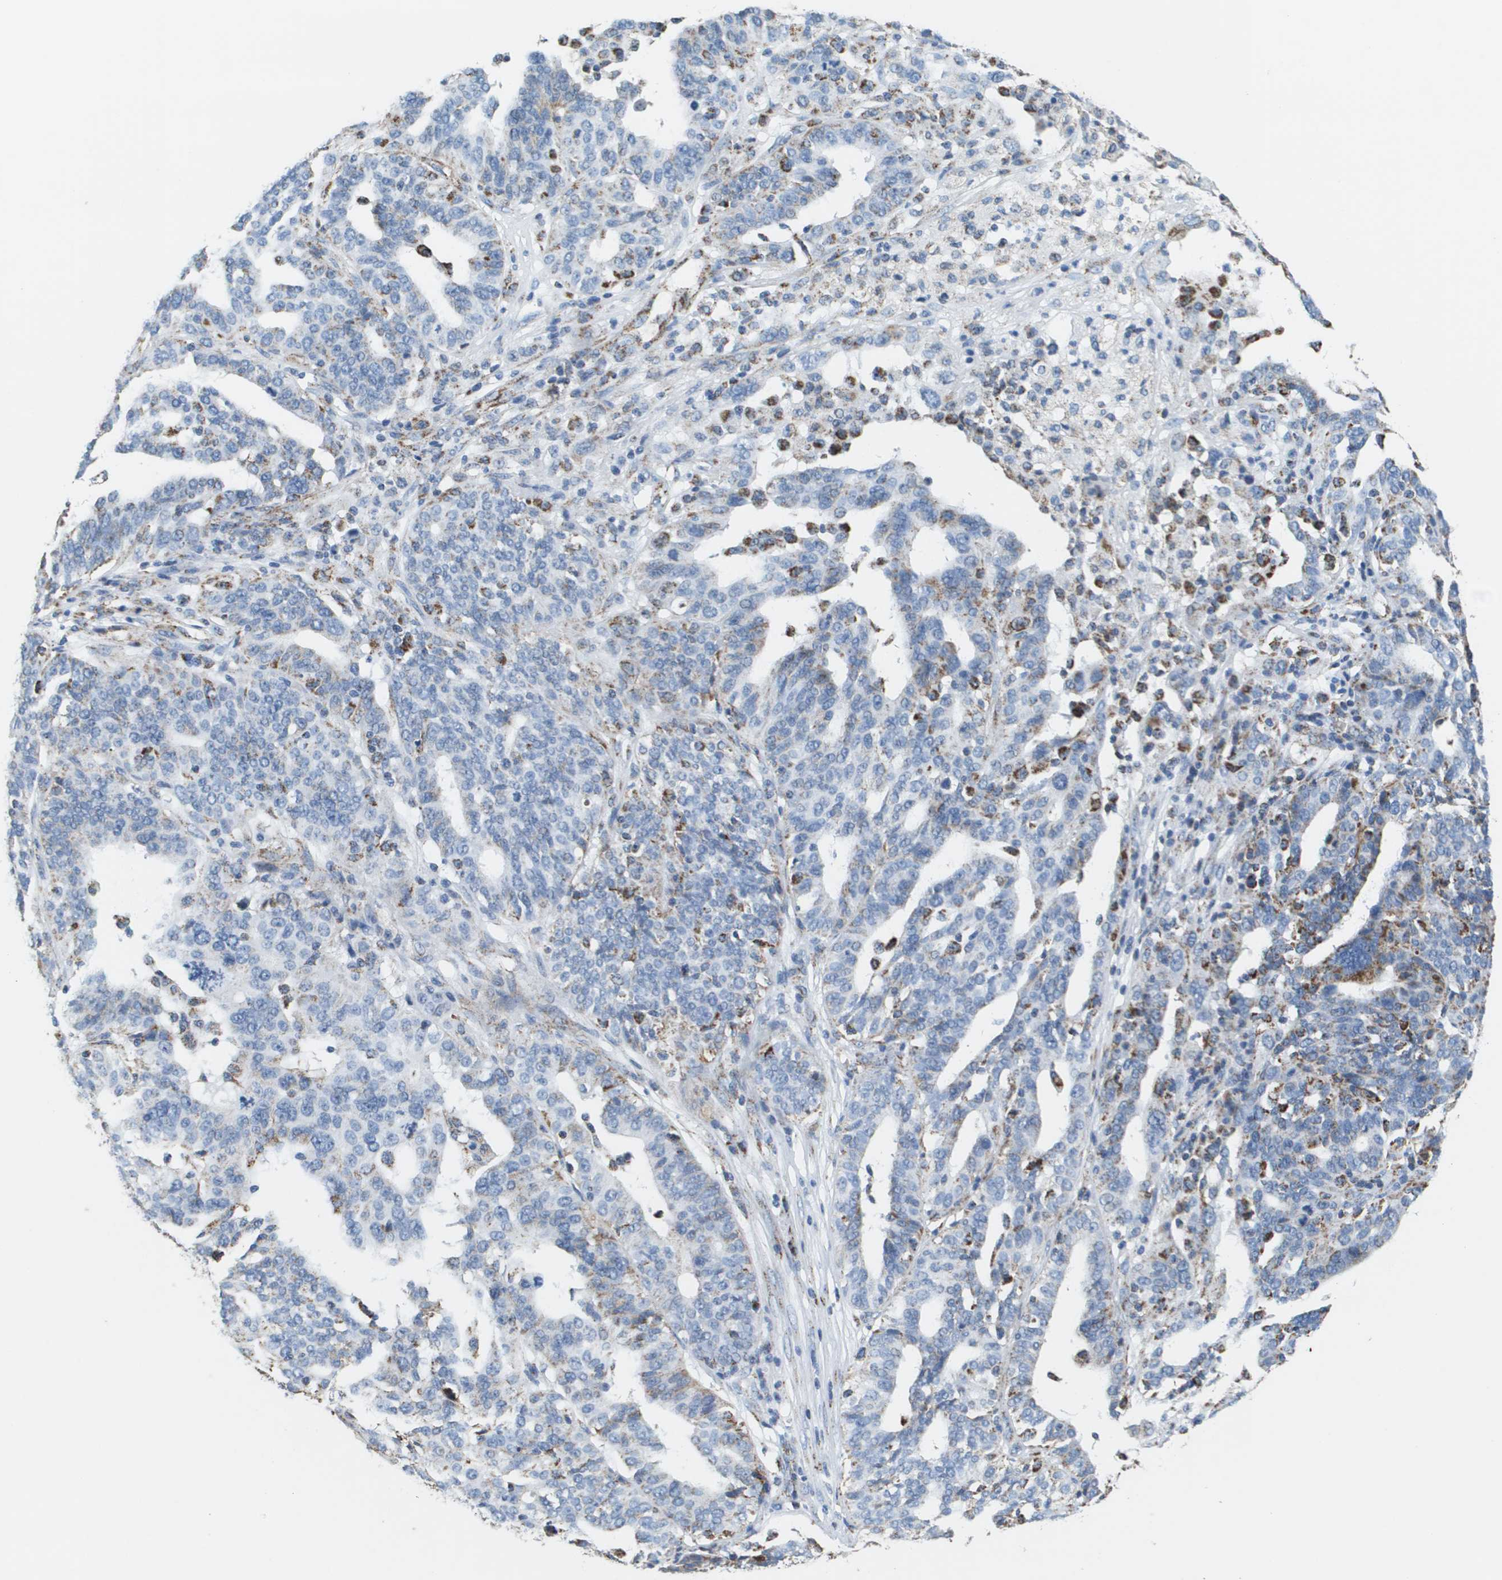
{"staining": {"intensity": "negative", "quantity": "none", "location": "none"}, "tissue": "ovarian cancer", "cell_type": "Tumor cells", "image_type": "cancer", "snomed": [{"axis": "morphology", "description": "Cystadenocarcinoma, serous, NOS"}, {"axis": "topography", "description": "Ovary"}], "caption": "Tumor cells show no significant staining in serous cystadenocarcinoma (ovarian).", "gene": "ATP5F1B", "patient": {"sex": "female", "age": 59}}